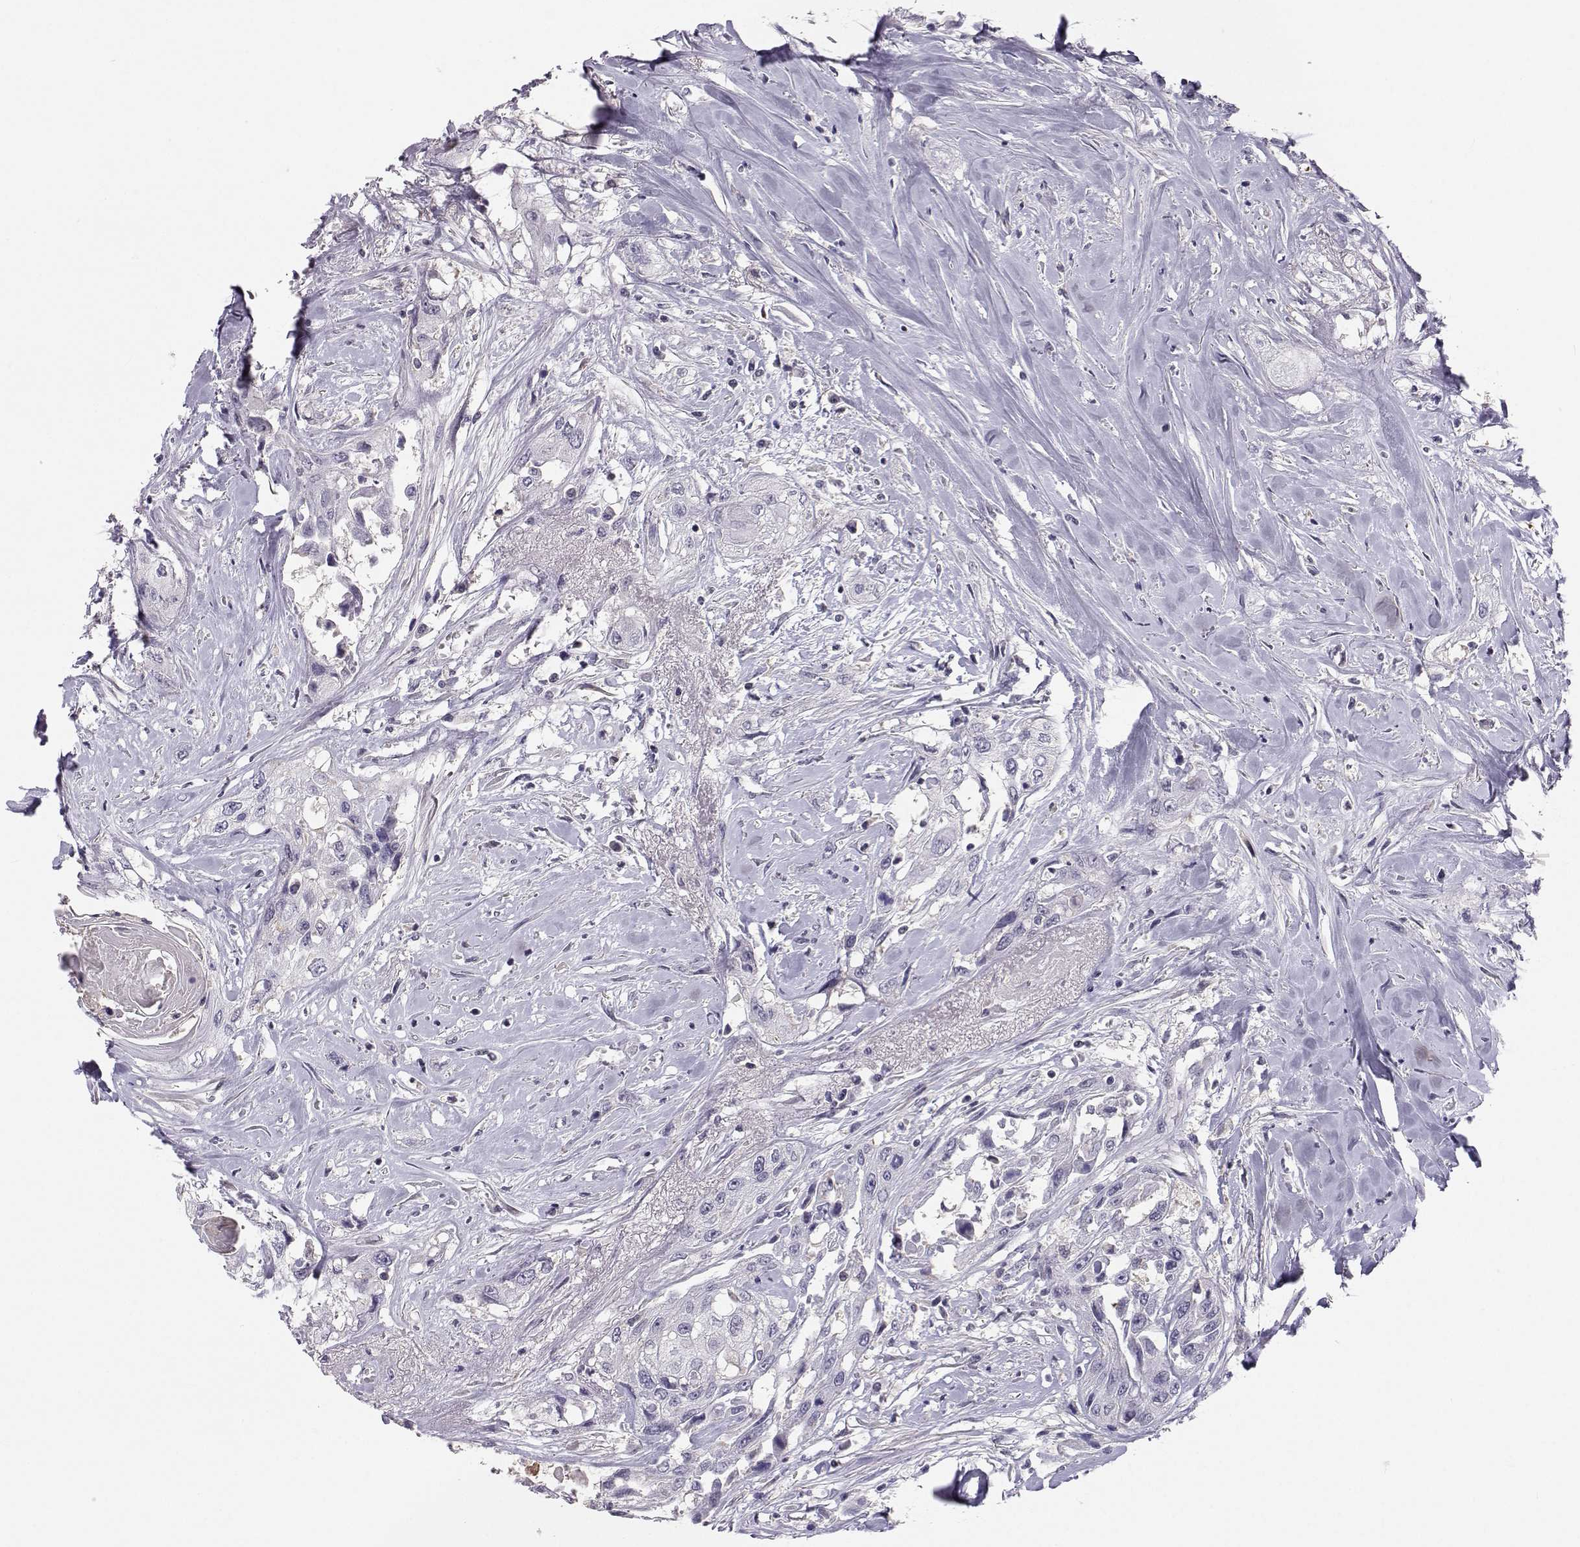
{"staining": {"intensity": "negative", "quantity": "none", "location": "none"}, "tissue": "head and neck cancer", "cell_type": "Tumor cells", "image_type": "cancer", "snomed": [{"axis": "morphology", "description": "Normal tissue, NOS"}, {"axis": "morphology", "description": "Squamous cell carcinoma, NOS"}, {"axis": "topography", "description": "Oral tissue"}, {"axis": "topography", "description": "Peripheral nerve tissue"}, {"axis": "topography", "description": "Head-Neck"}], "caption": "Head and neck cancer was stained to show a protein in brown. There is no significant expression in tumor cells.", "gene": "MROH7", "patient": {"sex": "female", "age": 59}}